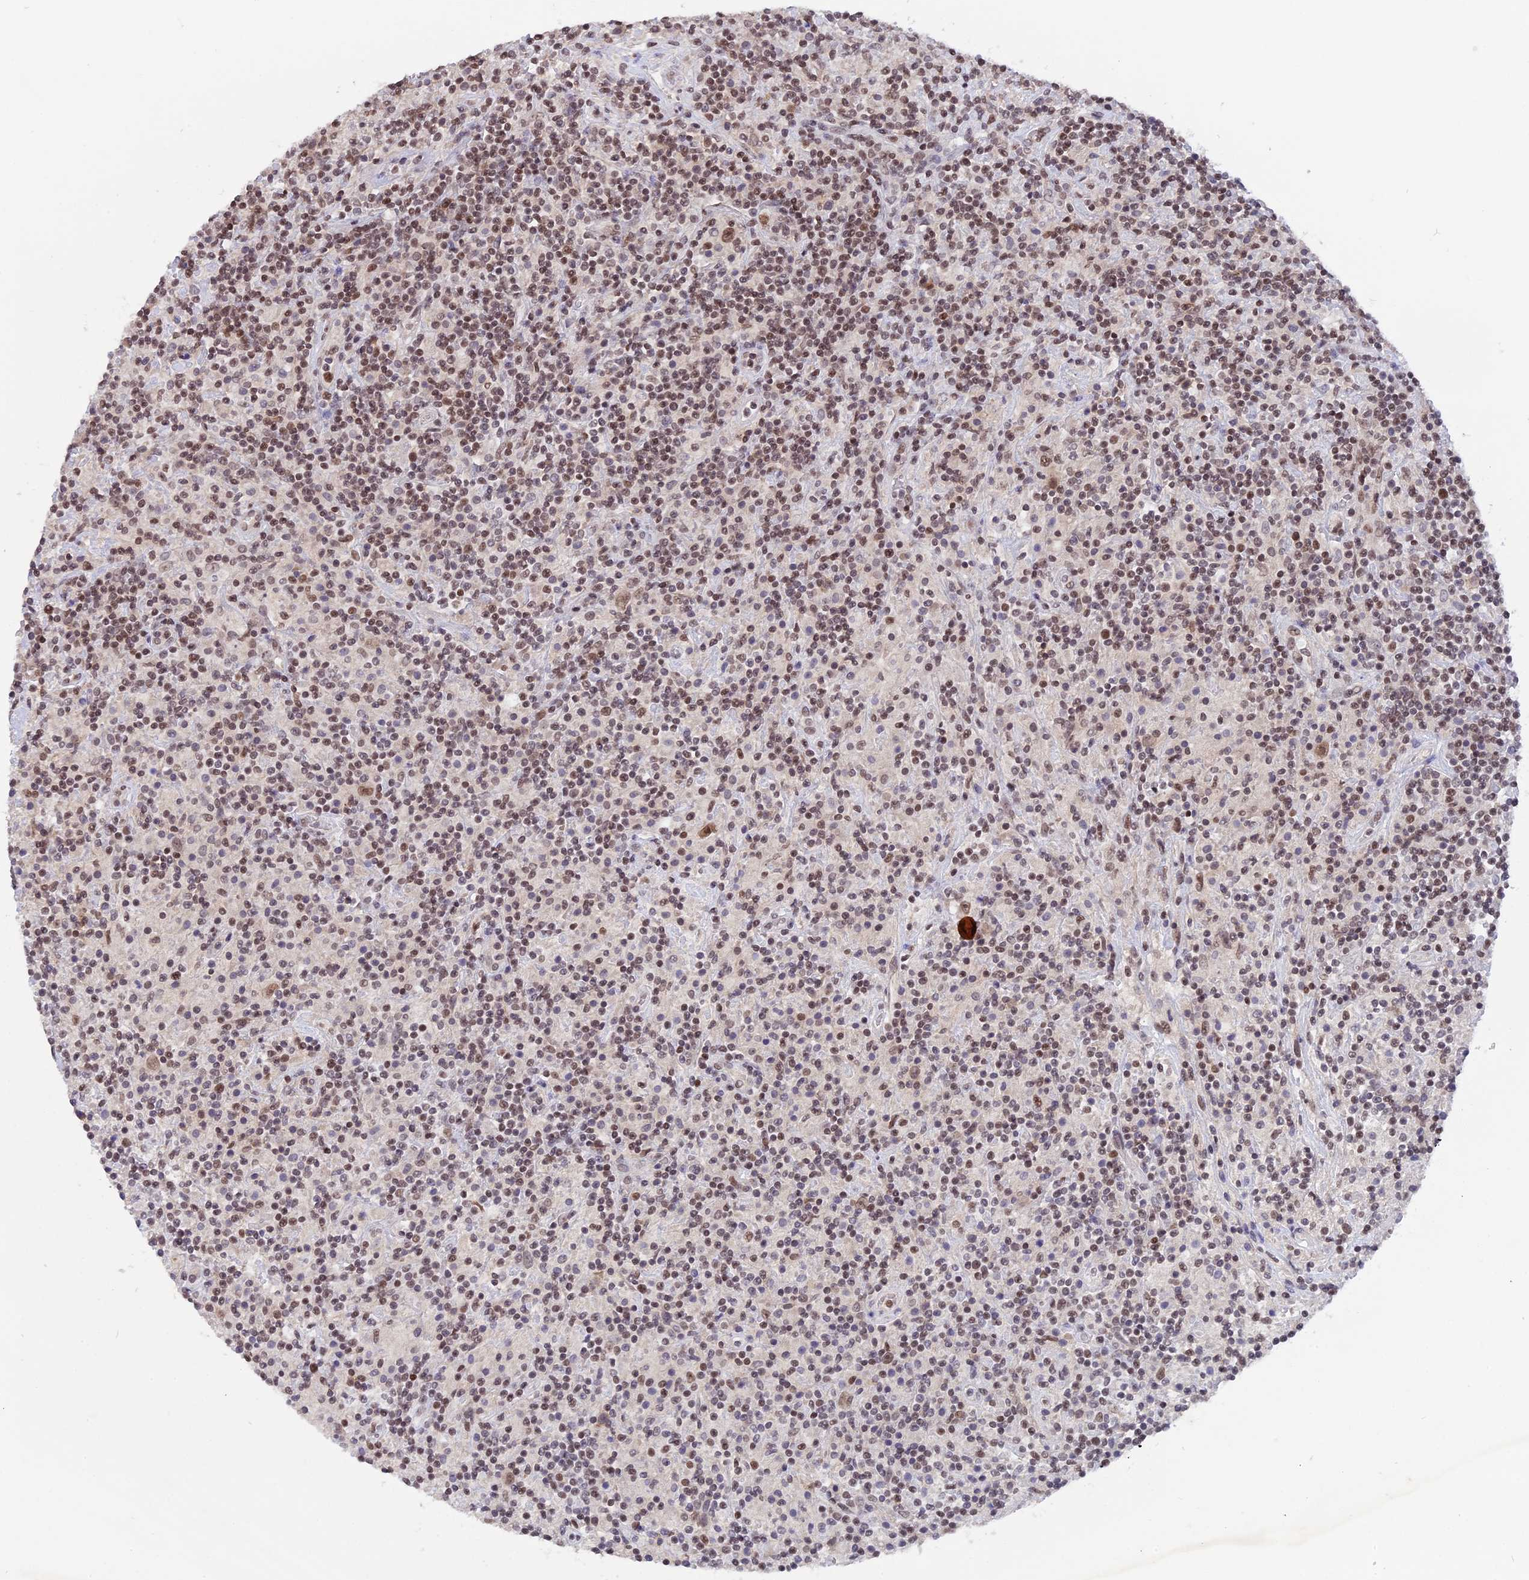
{"staining": {"intensity": "moderate", "quantity": ">75%", "location": "nuclear"}, "tissue": "lymphoma", "cell_type": "Tumor cells", "image_type": "cancer", "snomed": [{"axis": "morphology", "description": "Hodgkin's disease, NOS"}, {"axis": "topography", "description": "Lymph node"}], "caption": "This is an image of immunohistochemistry (IHC) staining of lymphoma, which shows moderate positivity in the nuclear of tumor cells.", "gene": "RFC5", "patient": {"sex": "male", "age": 70}}